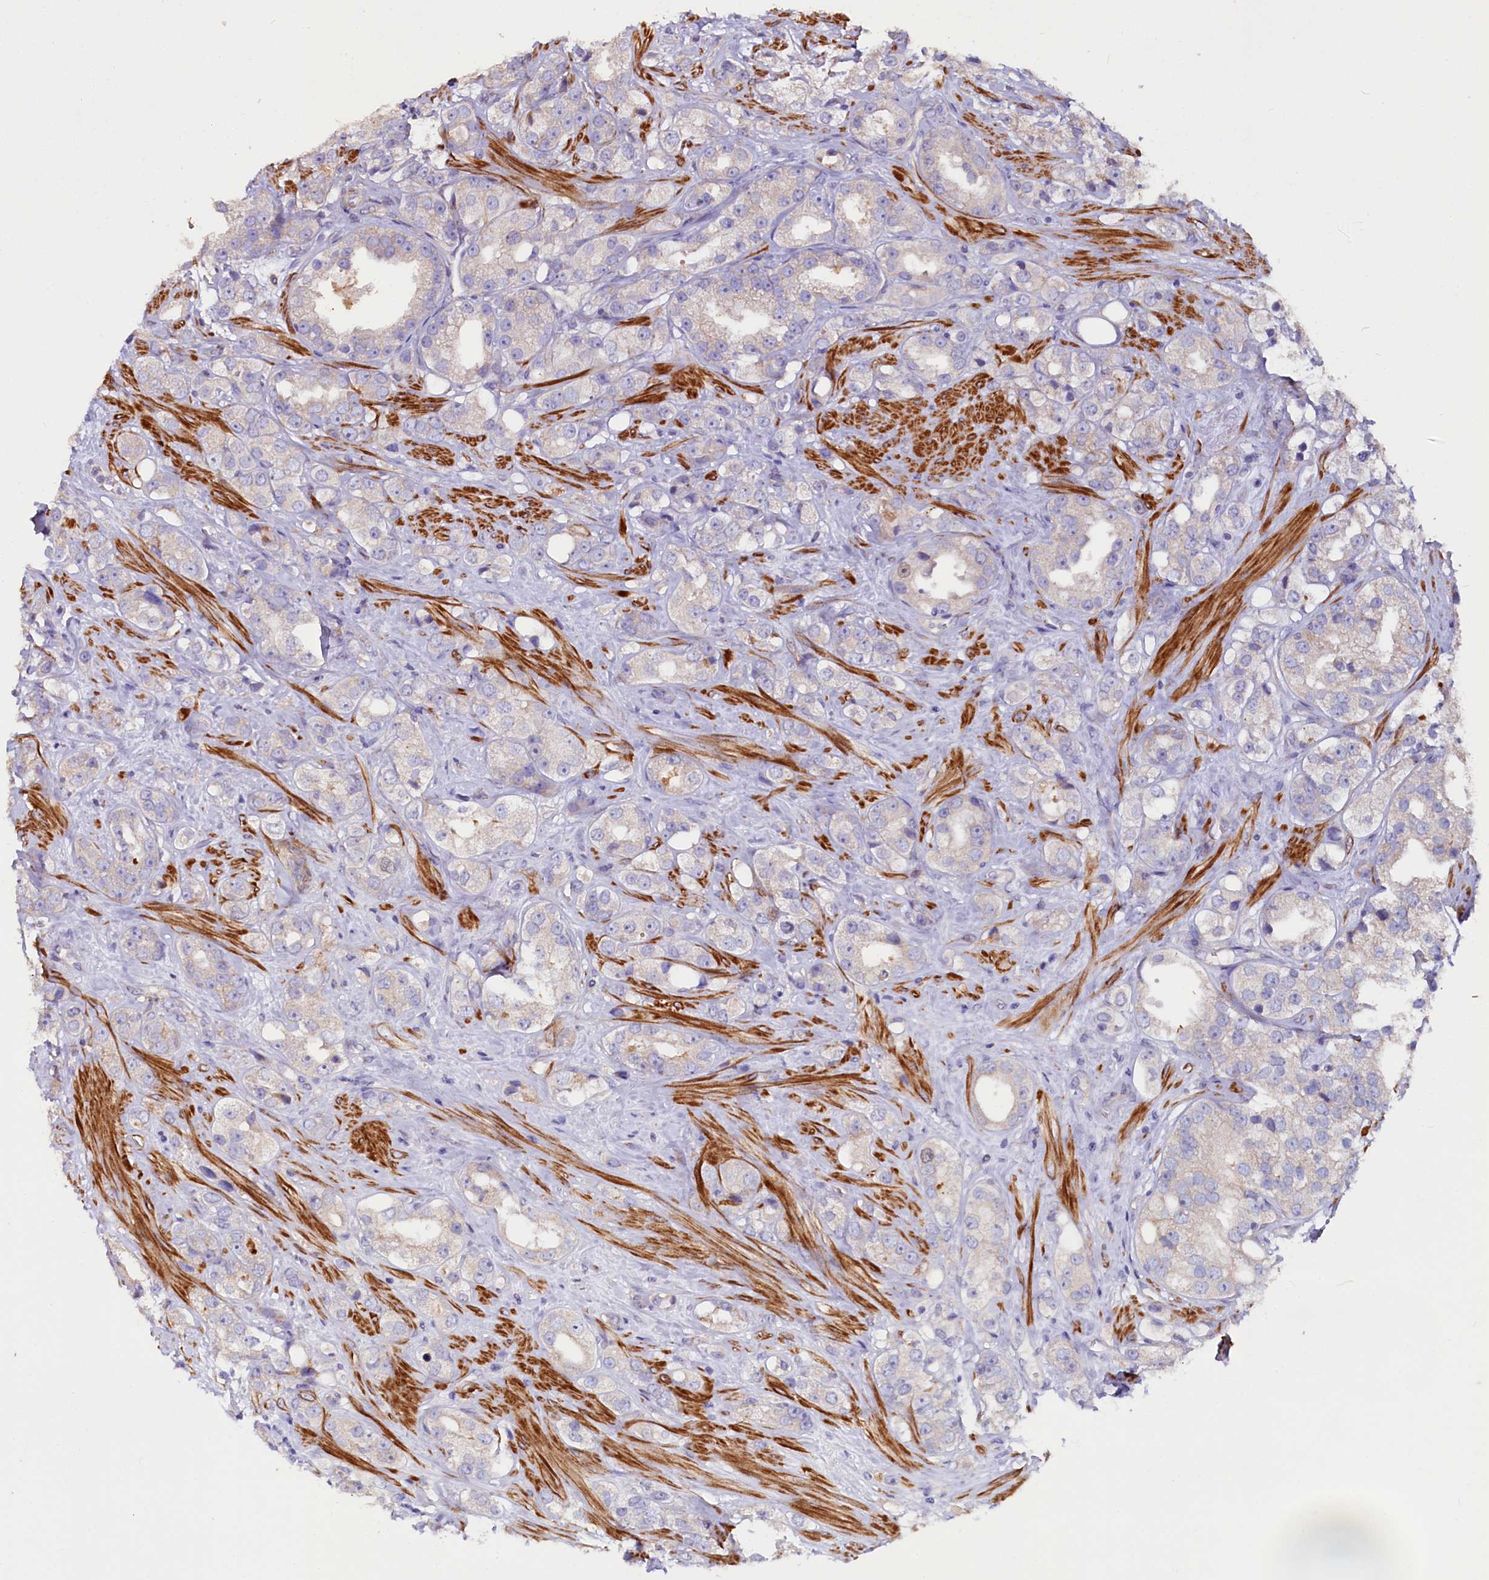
{"staining": {"intensity": "negative", "quantity": "none", "location": "none"}, "tissue": "prostate cancer", "cell_type": "Tumor cells", "image_type": "cancer", "snomed": [{"axis": "morphology", "description": "Adenocarcinoma, NOS"}, {"axis": "topography", "description": "Prostate"}], "caption": "This is a photomicrograph of IHC staining of adenocarcinoma (prostate), which shows no positivity in tumor cells.", "gene": "WNT8A", "patient": {"sex": "male", "age": 79}}